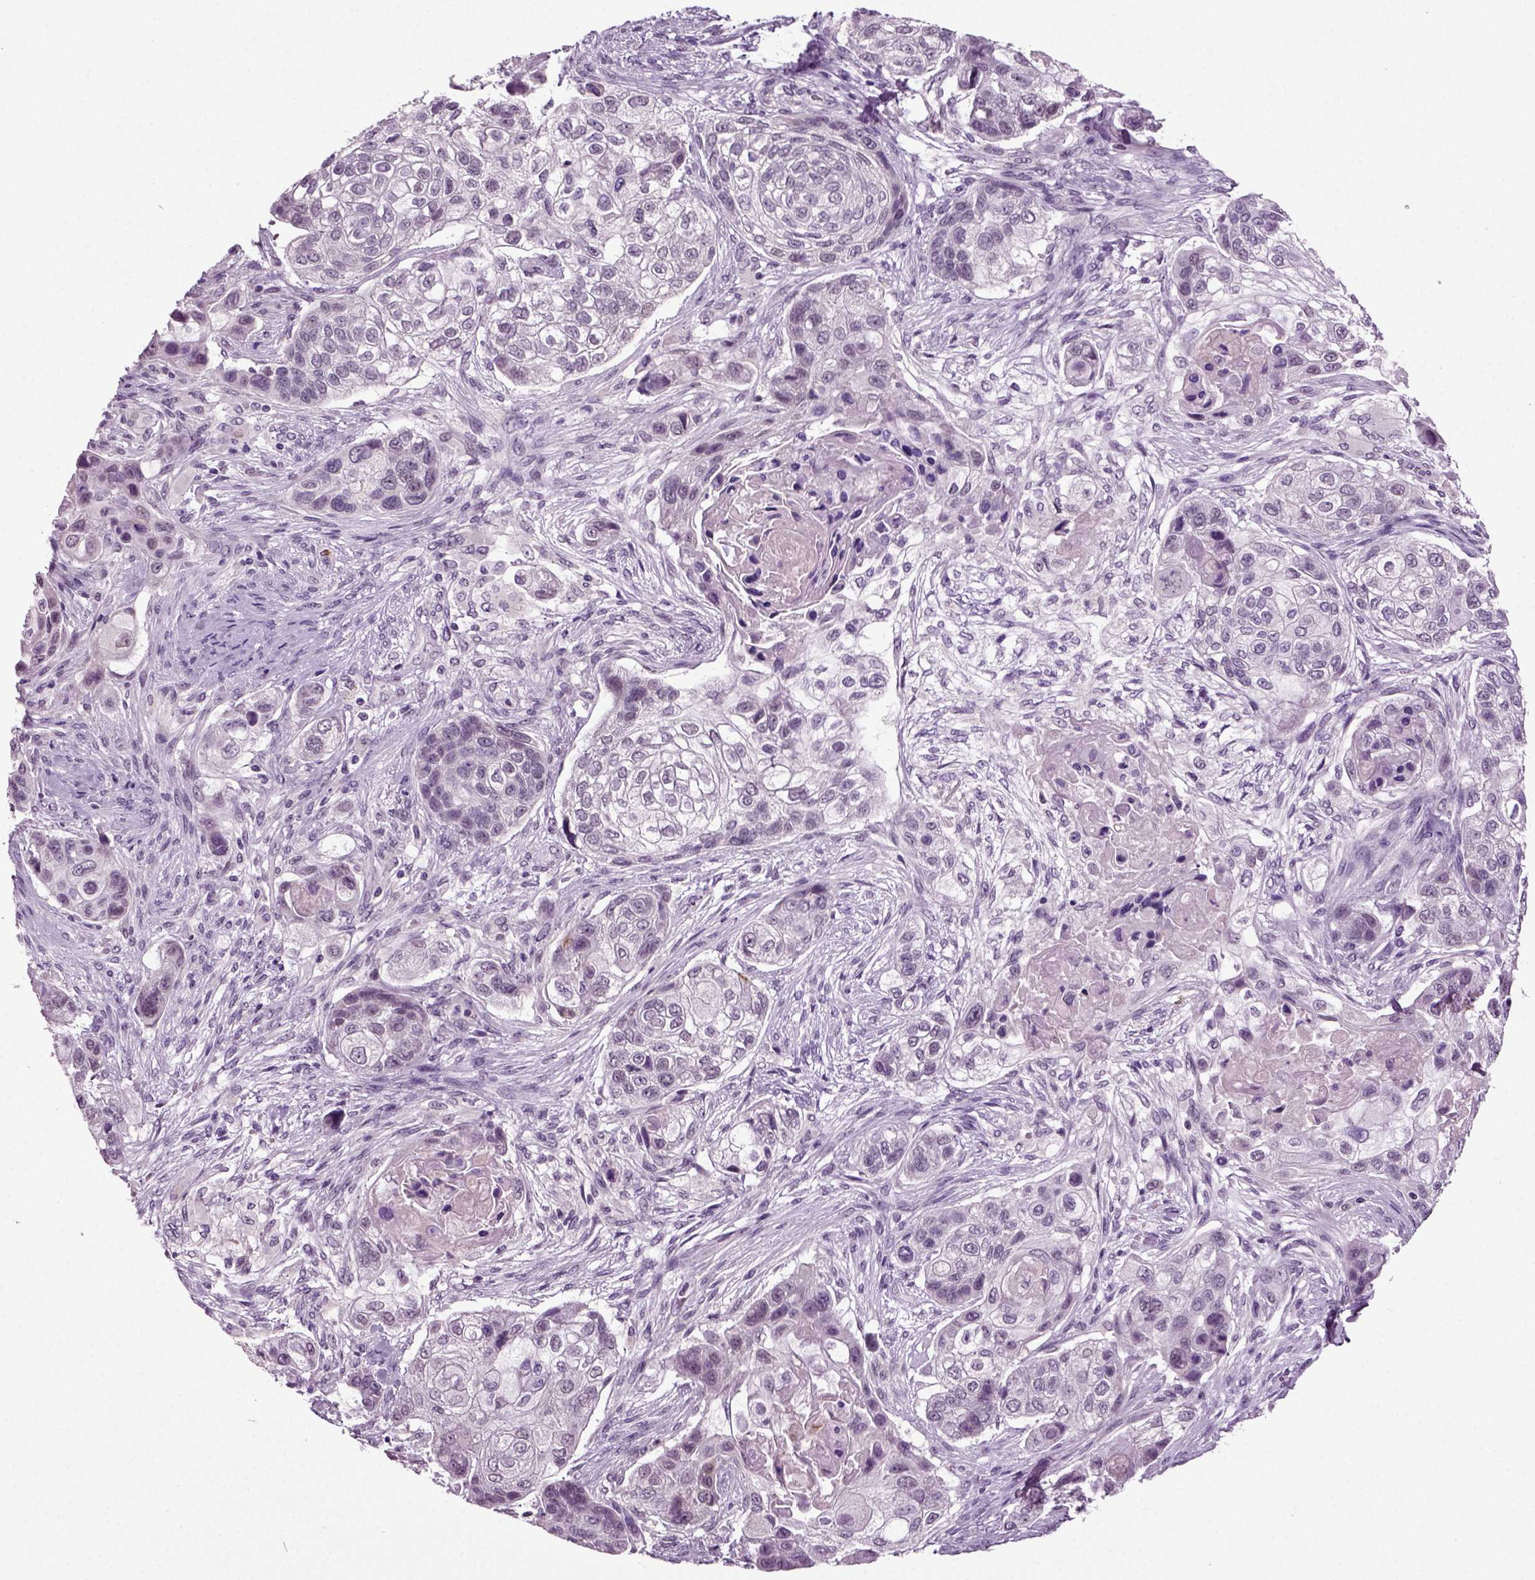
{"staining": {"intensity": "negative", "quantity": "none", "location": "none"}, "tissue": "lung cancer", "cell_type": "Tumor cells", "image_type": "cancer", "snomed": [{"axis": "morphology", "description": "Squamous cell carcinoma, NOS"}, {"axis": "topography", "description": "Lung"}], "caption": "Immunohistochemical staining of human lung cancer shows no significant positivity in tumor cells. (Stains: DAB immunohistochemistry with hematoxylin counter stain, Microscopy: brightfield microscopy at high magnification).", "gene": "SPATA17", "patient": {"sex": "male", "age": 69}}